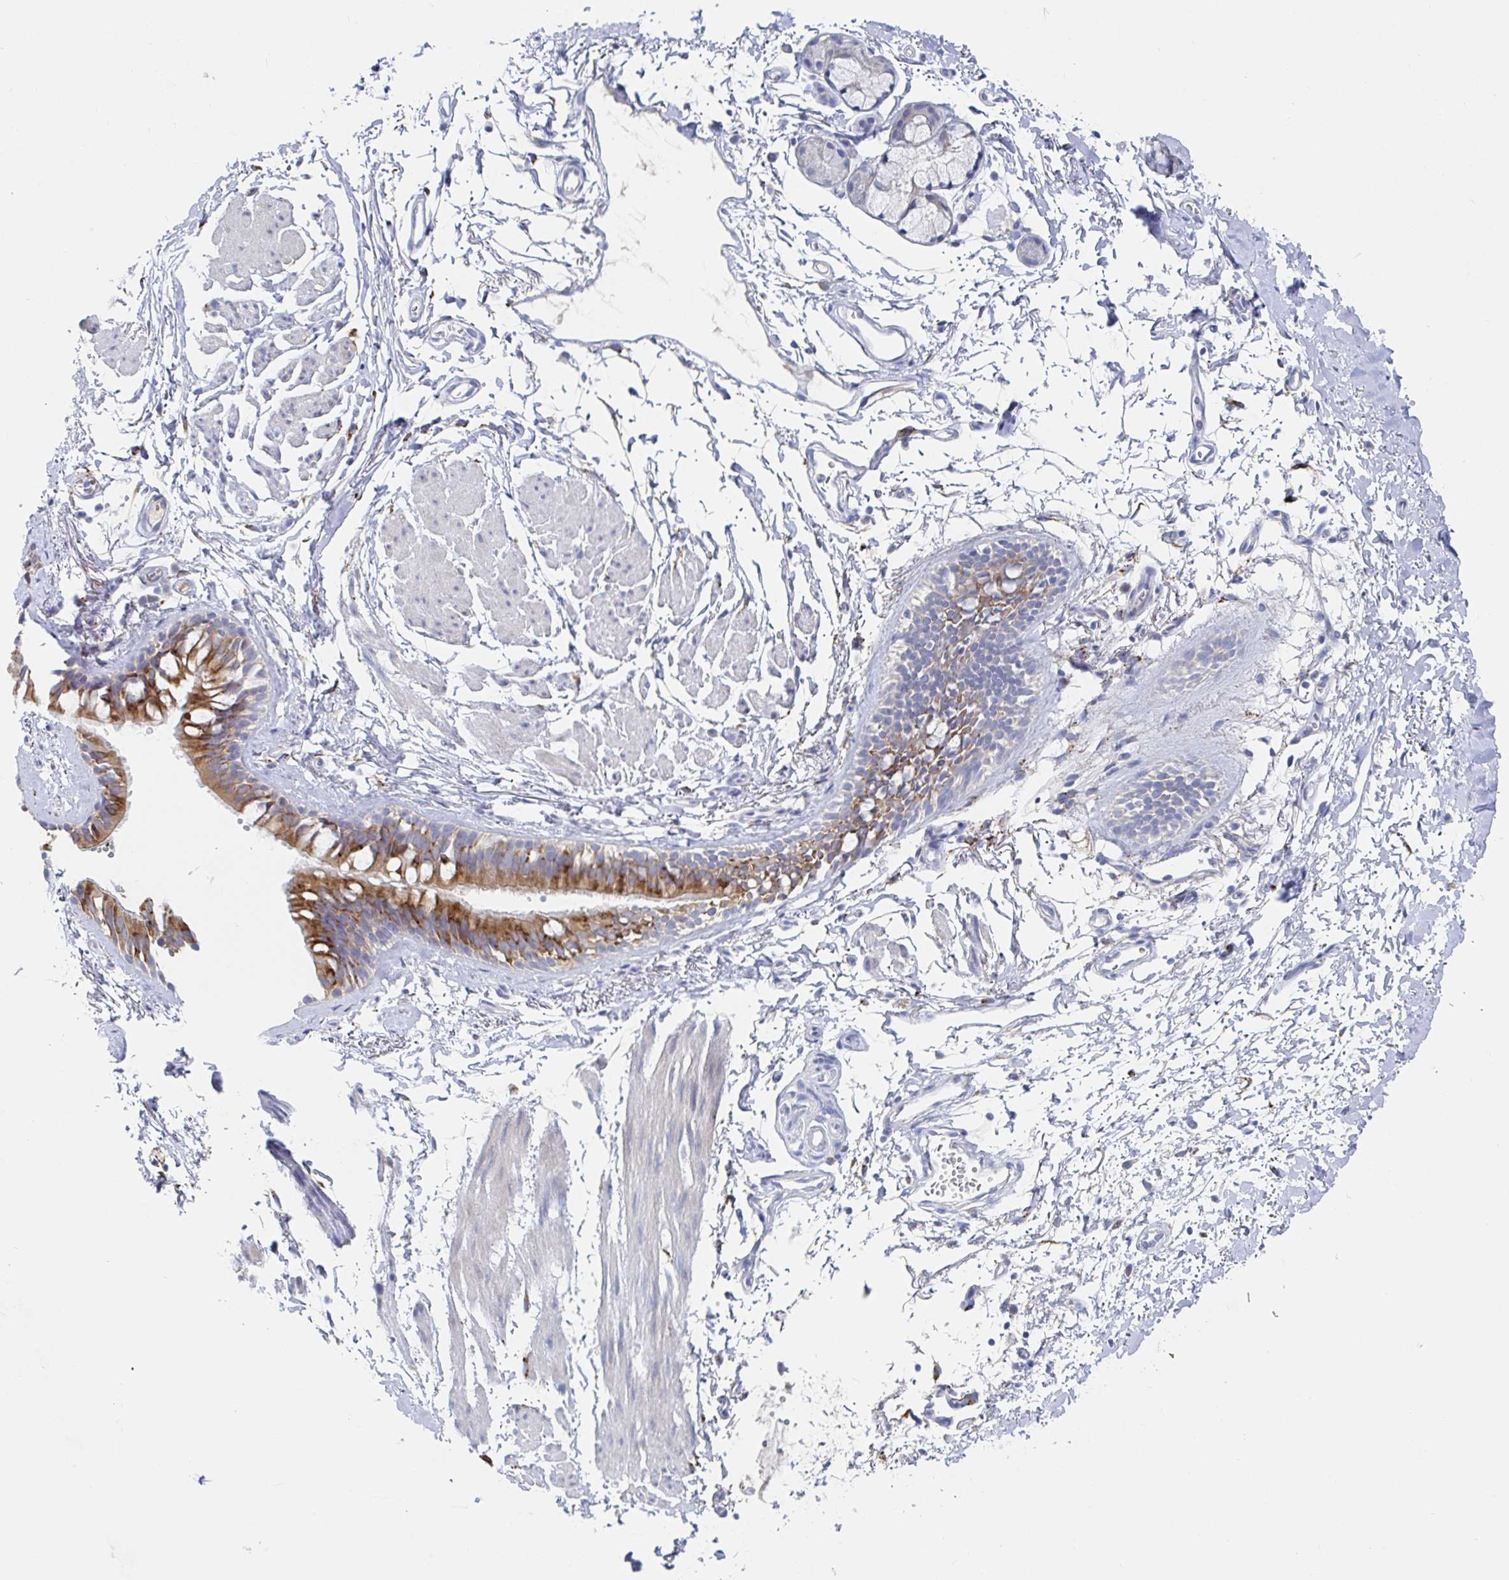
{"staining": {"intensity": "moderate", "quantity": ">75%", "location": "cytoplasmic/membranous"}, "tissue": "bronchus", "cell_type": "Respiratory epithelial cells", "image_type": "normal", "snomed": [{"axis": "morphology", "description": "Normal tissue, NOS"}, {"axis": "topography", "description": "Cartilage tissue"}, {"axis": "topography", "description": "Bronchus"}, {"axis": "topography", "description": "Peripheral nerve tissue"}], "caption": "A brown stain shows moderate cytoplasmic/membranous expression of a protein in respiratory epithelial cells of benign human bronchus.", "gene": "ZNF100", "patient": {"sex": "female", "age": 59}}